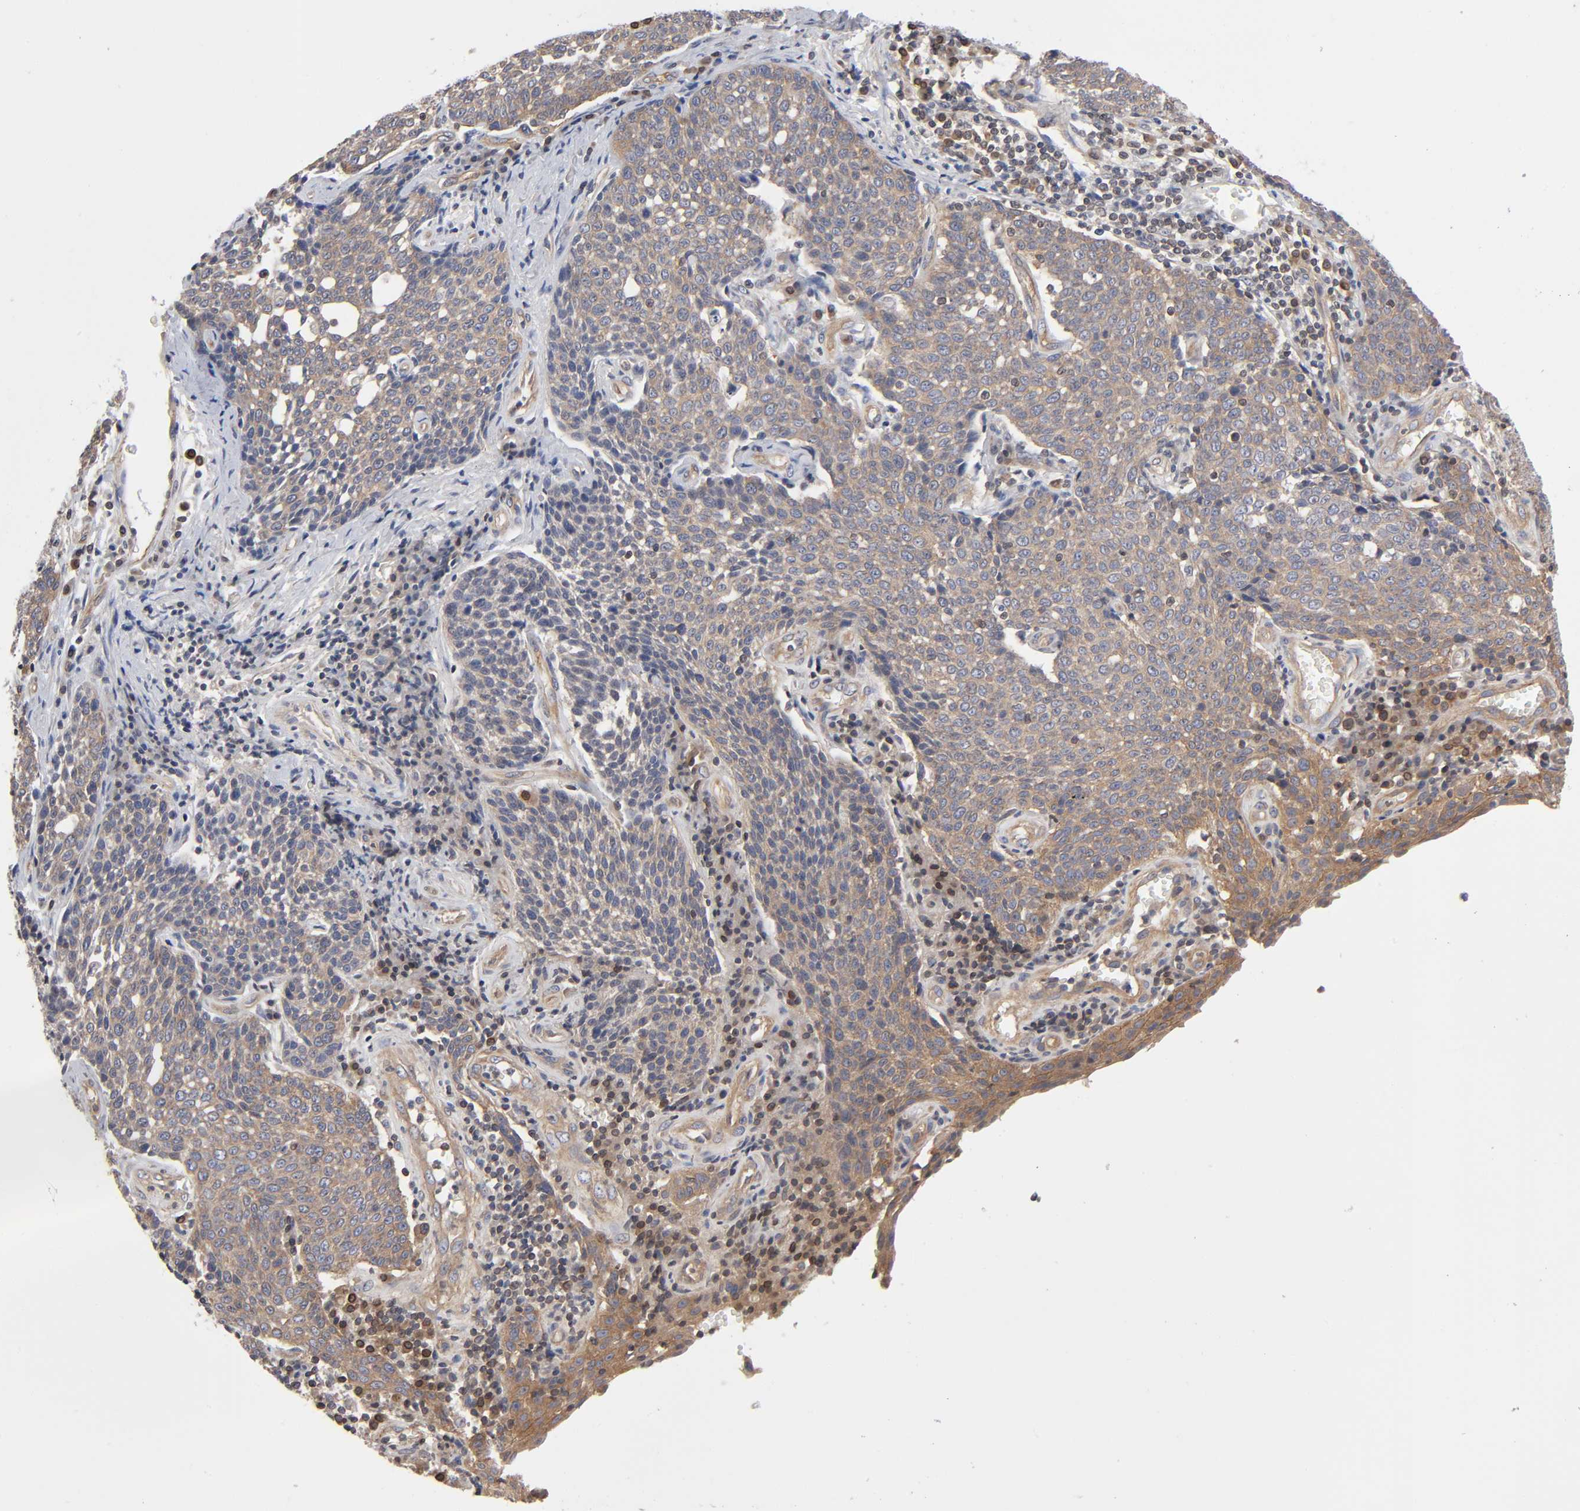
{"staining": {"intensity": "weak", "quantity": ">75%", "location": "cytoplasmic/membranous"}, "tissue": "cervical cancer", "cell_type": "Tumor cells", "image_type": "cancer", "snomed": [{"axis": "morphology", "description": "Squamous cell carcinoma, NOS"}, {"axis": "topography", "description": "Cervix"}], "caption": "A brown stain highlights weak cytoplasmic/membranous staining of a protein in cervical cancer (squamous cell carcinoma) tumor cells. Nuclei are stained in blue.", "gene": "STRN3", "patient": {"sex": "female", "age": 34}}